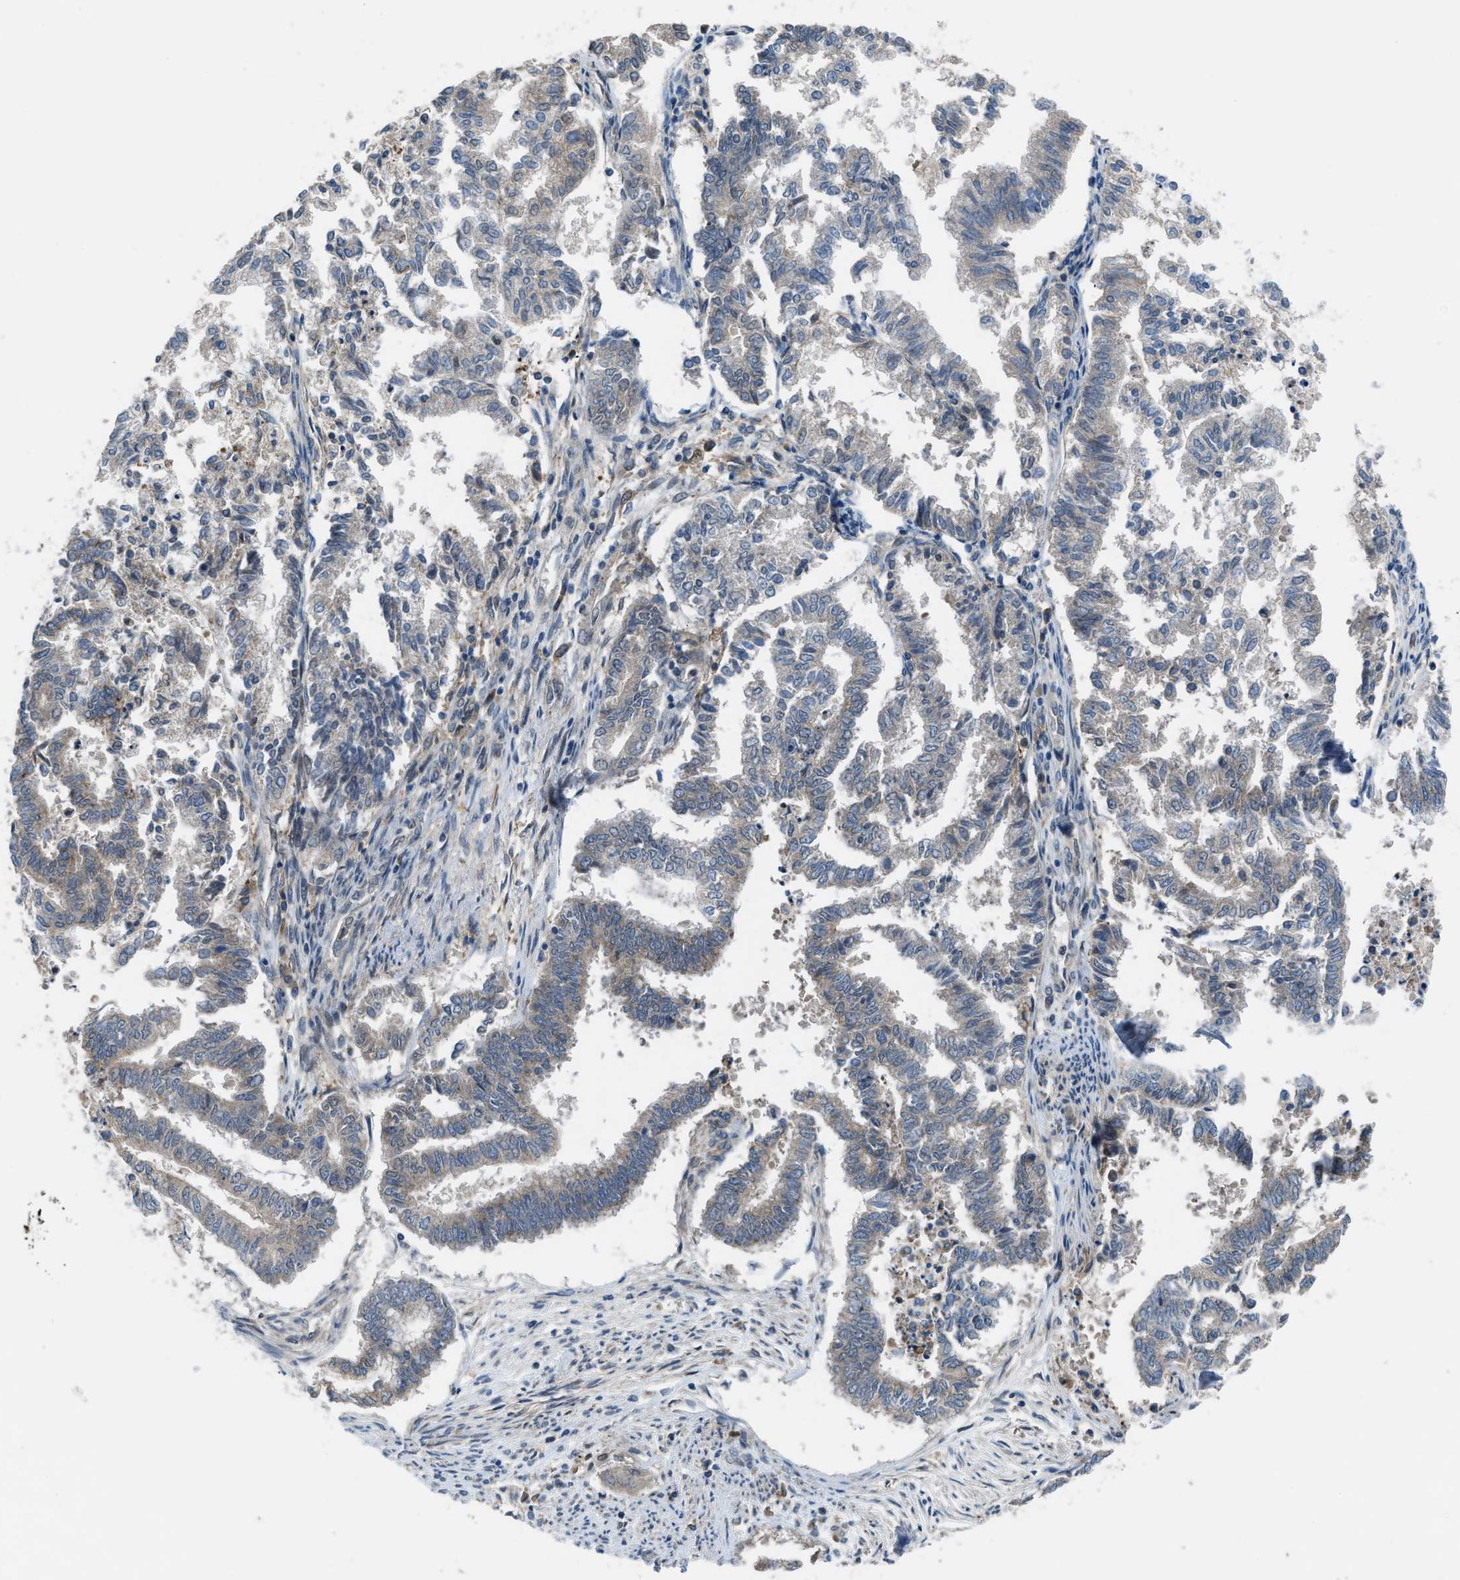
{"staining": {"intensity": "negative", "quantity": "none", "location": "none"}, "tissue": "endometrial cancer", "cell_type": "Tumor cells", "image_type": "cancer", "snomed": [{"axis": "morphology", "description": "Necrosis, NOS"}, {"axis": "morphology", "description": "Adenocarcinoma, NOS"}, {"axis": "topography", "description": "Endometrium"}], "caption": "IHC histopathology image of human endometrial adenocarcinoma stained for a protein (brown), which displays no staining in tumor cells.", "gene": "BAZ2B", "patient": {"sex": "female", "age": 79}}